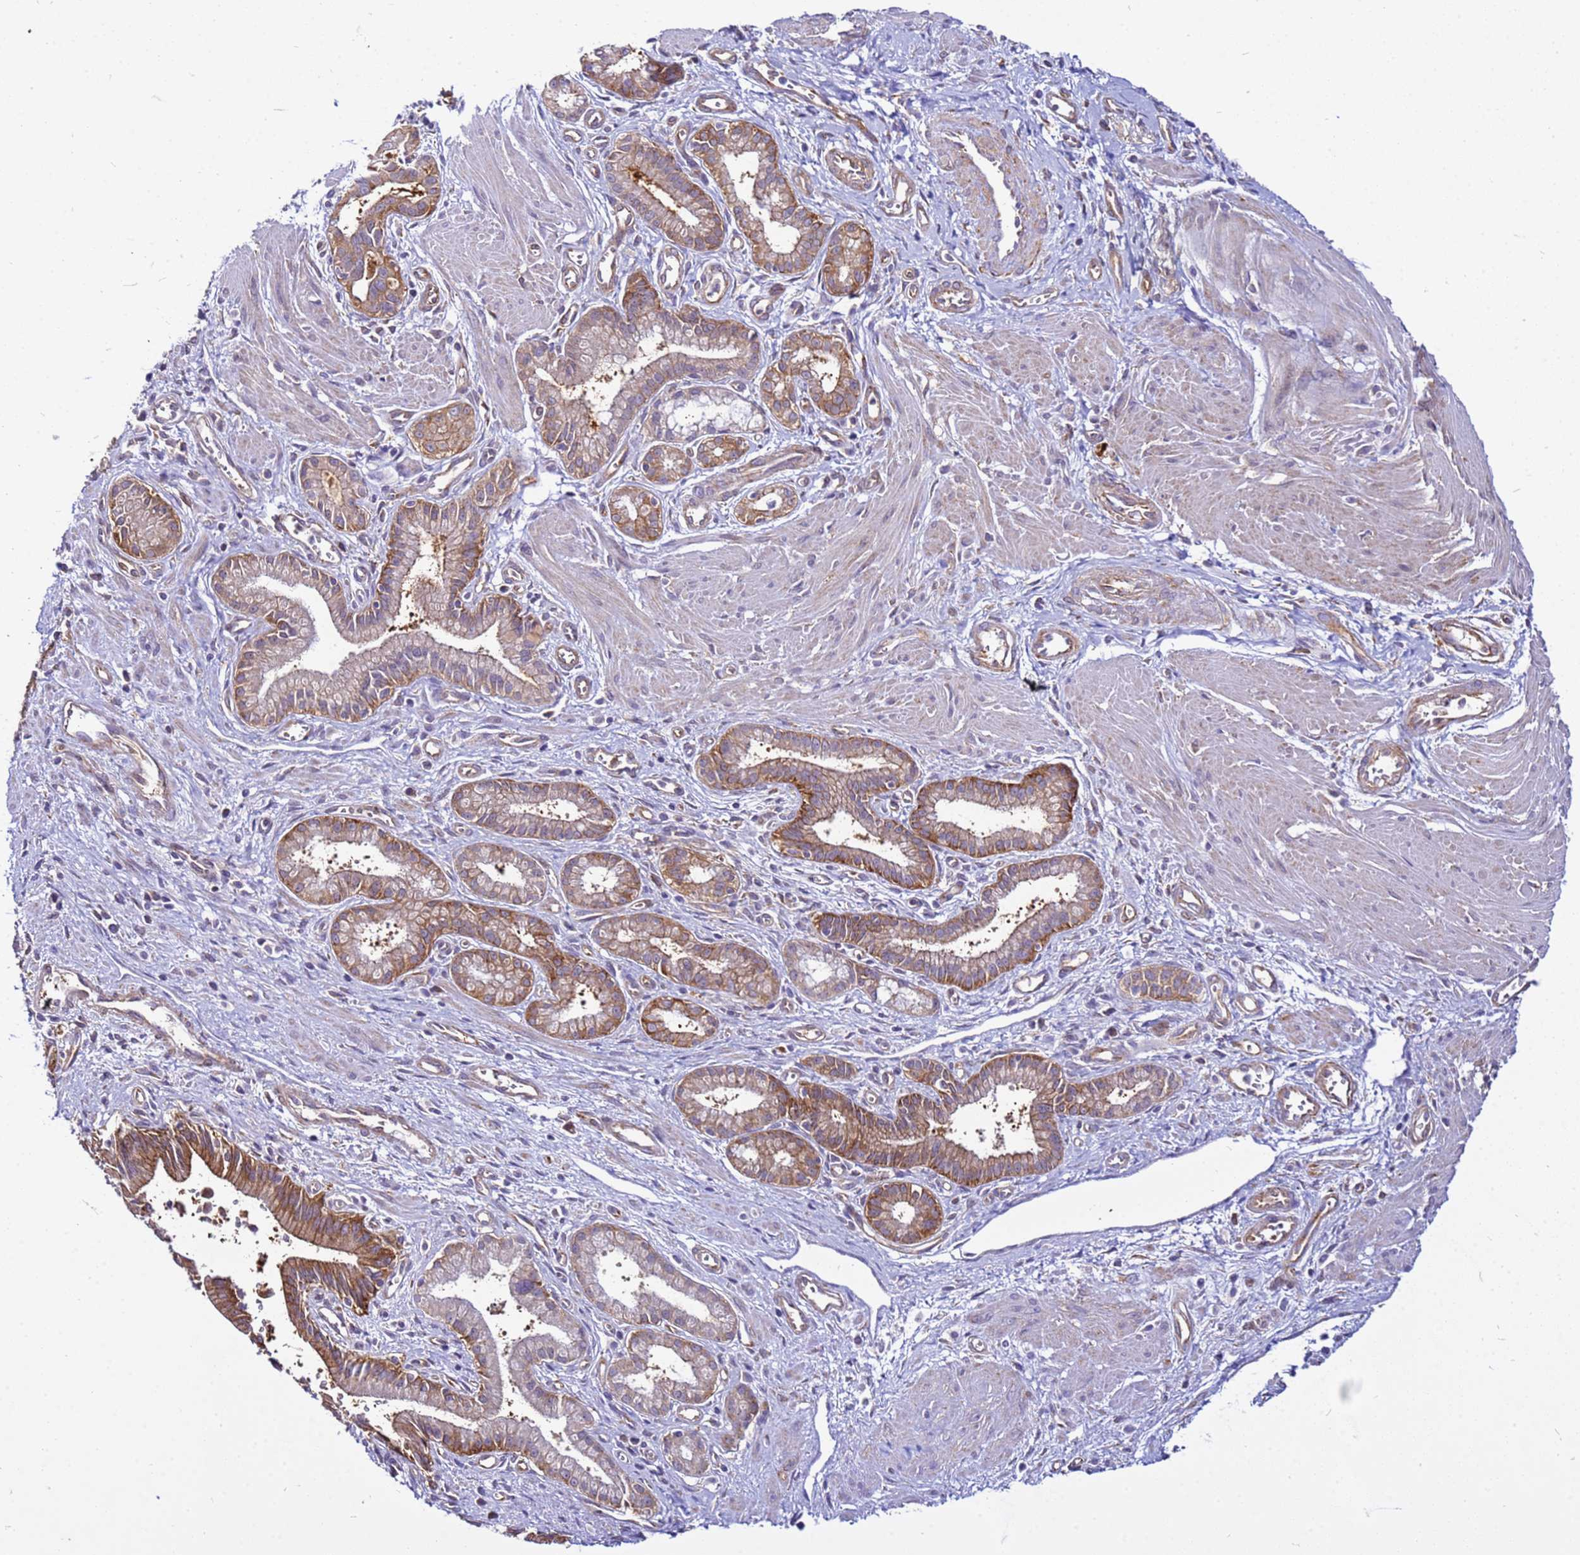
{"staining": {"intensity": "moderate", "quantity": ">75%", "location": "cytoplasmic/membranous"}, "tissue": "pancreatic cancer", "cell_type": "Tumor cells", "image_type": "cancer", "snomed": [{"axis": "morphology", "description": "Adenocarcinoma, NOS"}, {"axis": "topography", "description": "Pancreas"}], "caption": "Protein staining of pancreatic adenocarcinoma tissue reveals moderate cytoplasmic/membranous expression in approximately >75% of tumor cells.", "gene": "PKD1", "patient": {"sex": "male", "age": 78}}